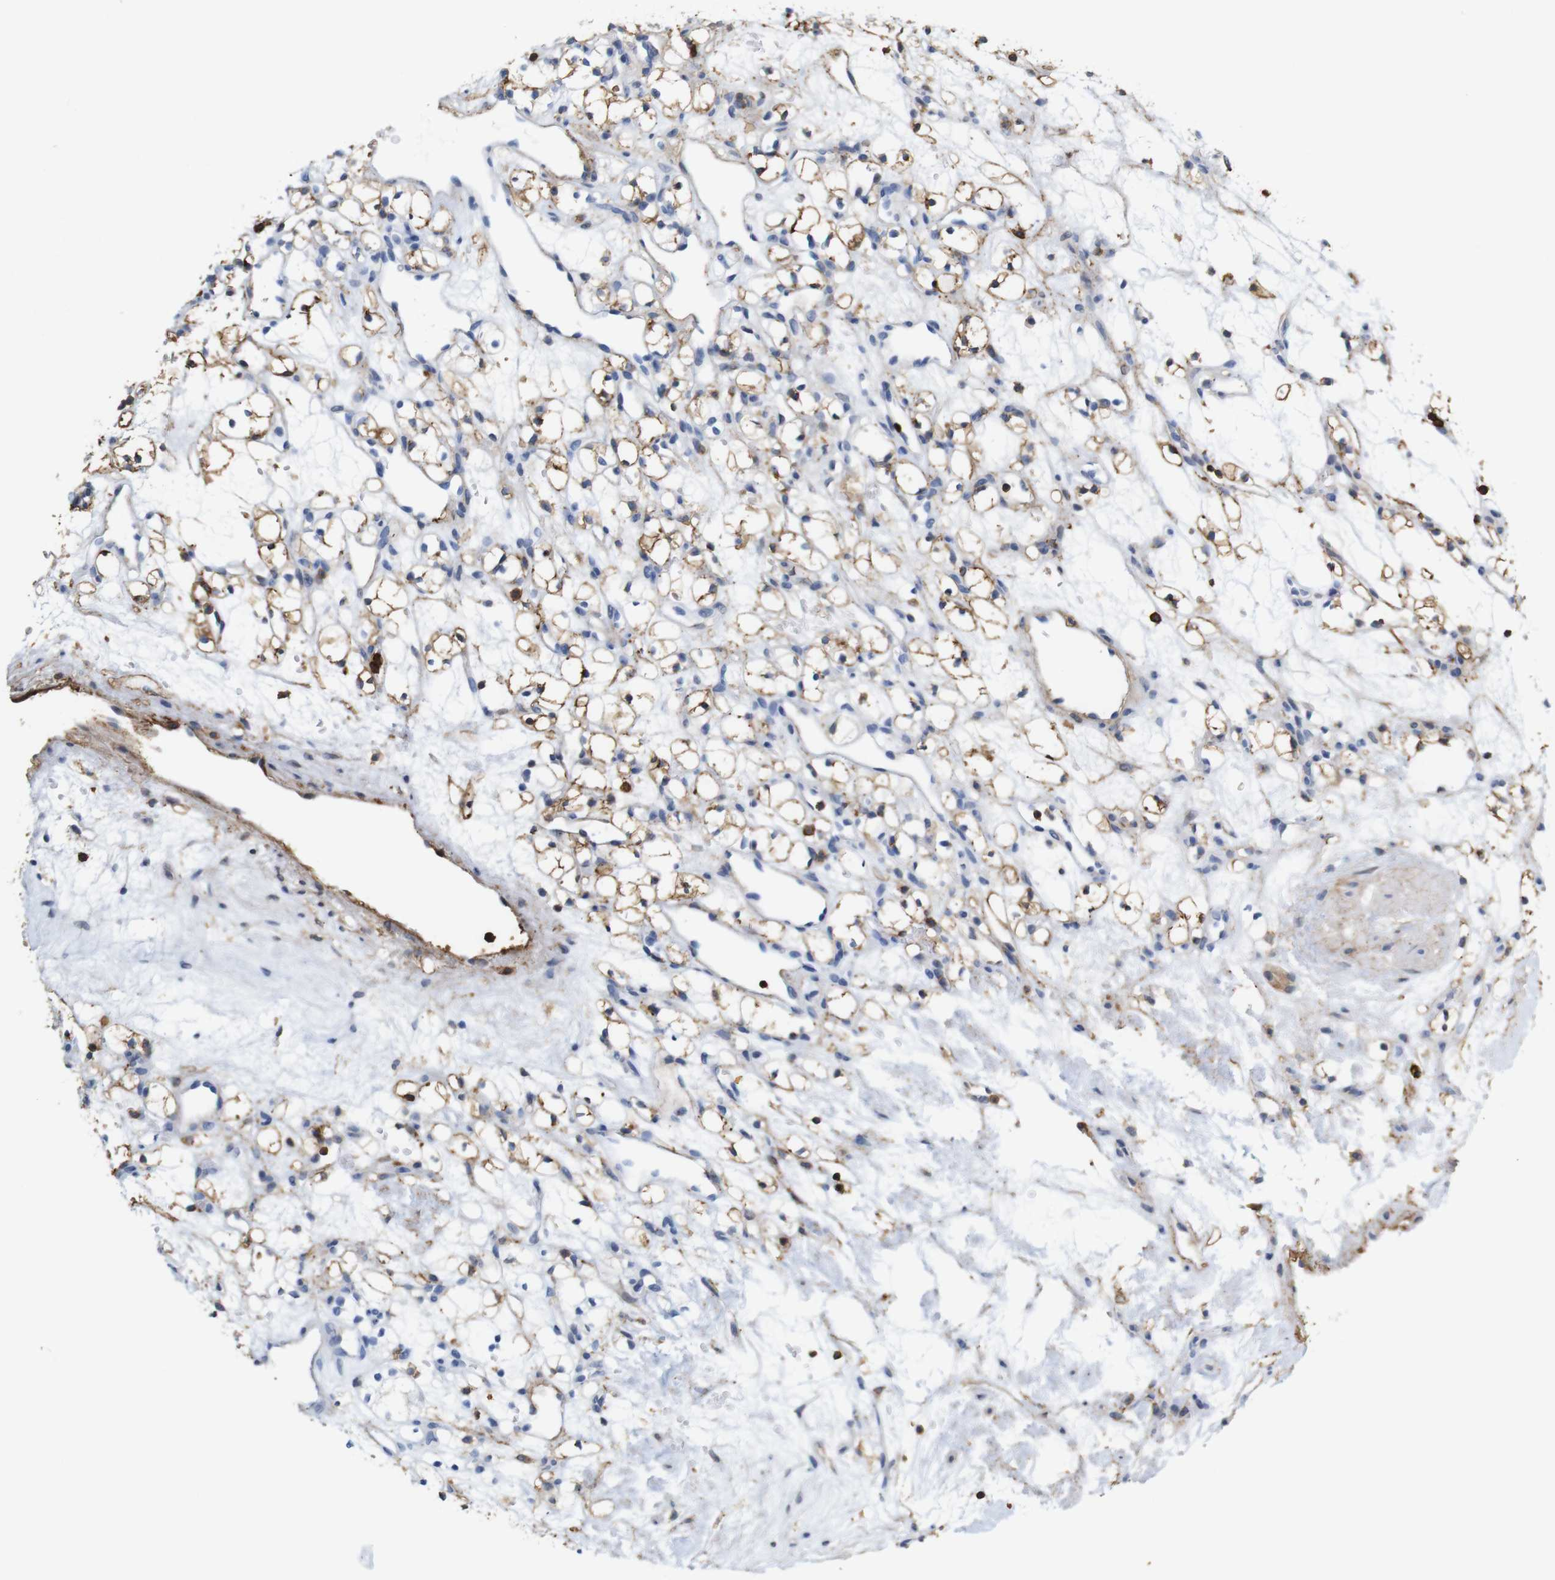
{"staining": {"intensity": "weak", "quantity": ">75%", "location": "cytoplasmic/membranous"}, "tissue": "renal cancer", "cell_type": "Tumor cells", "image_type": "cancer", "snomed": [{"axis": "morphology", "description": "Adenocarcinoma, NOS"}, {"axis": "topography", "description": "Kidney"}], "caption": "Renal adenocarcinoma tissue exhibits weak cytoplasmic/membranous expression in about >75% of tumor cells", "gene": "ANXA1", "patient": {"sex": "female", "age": 60}}